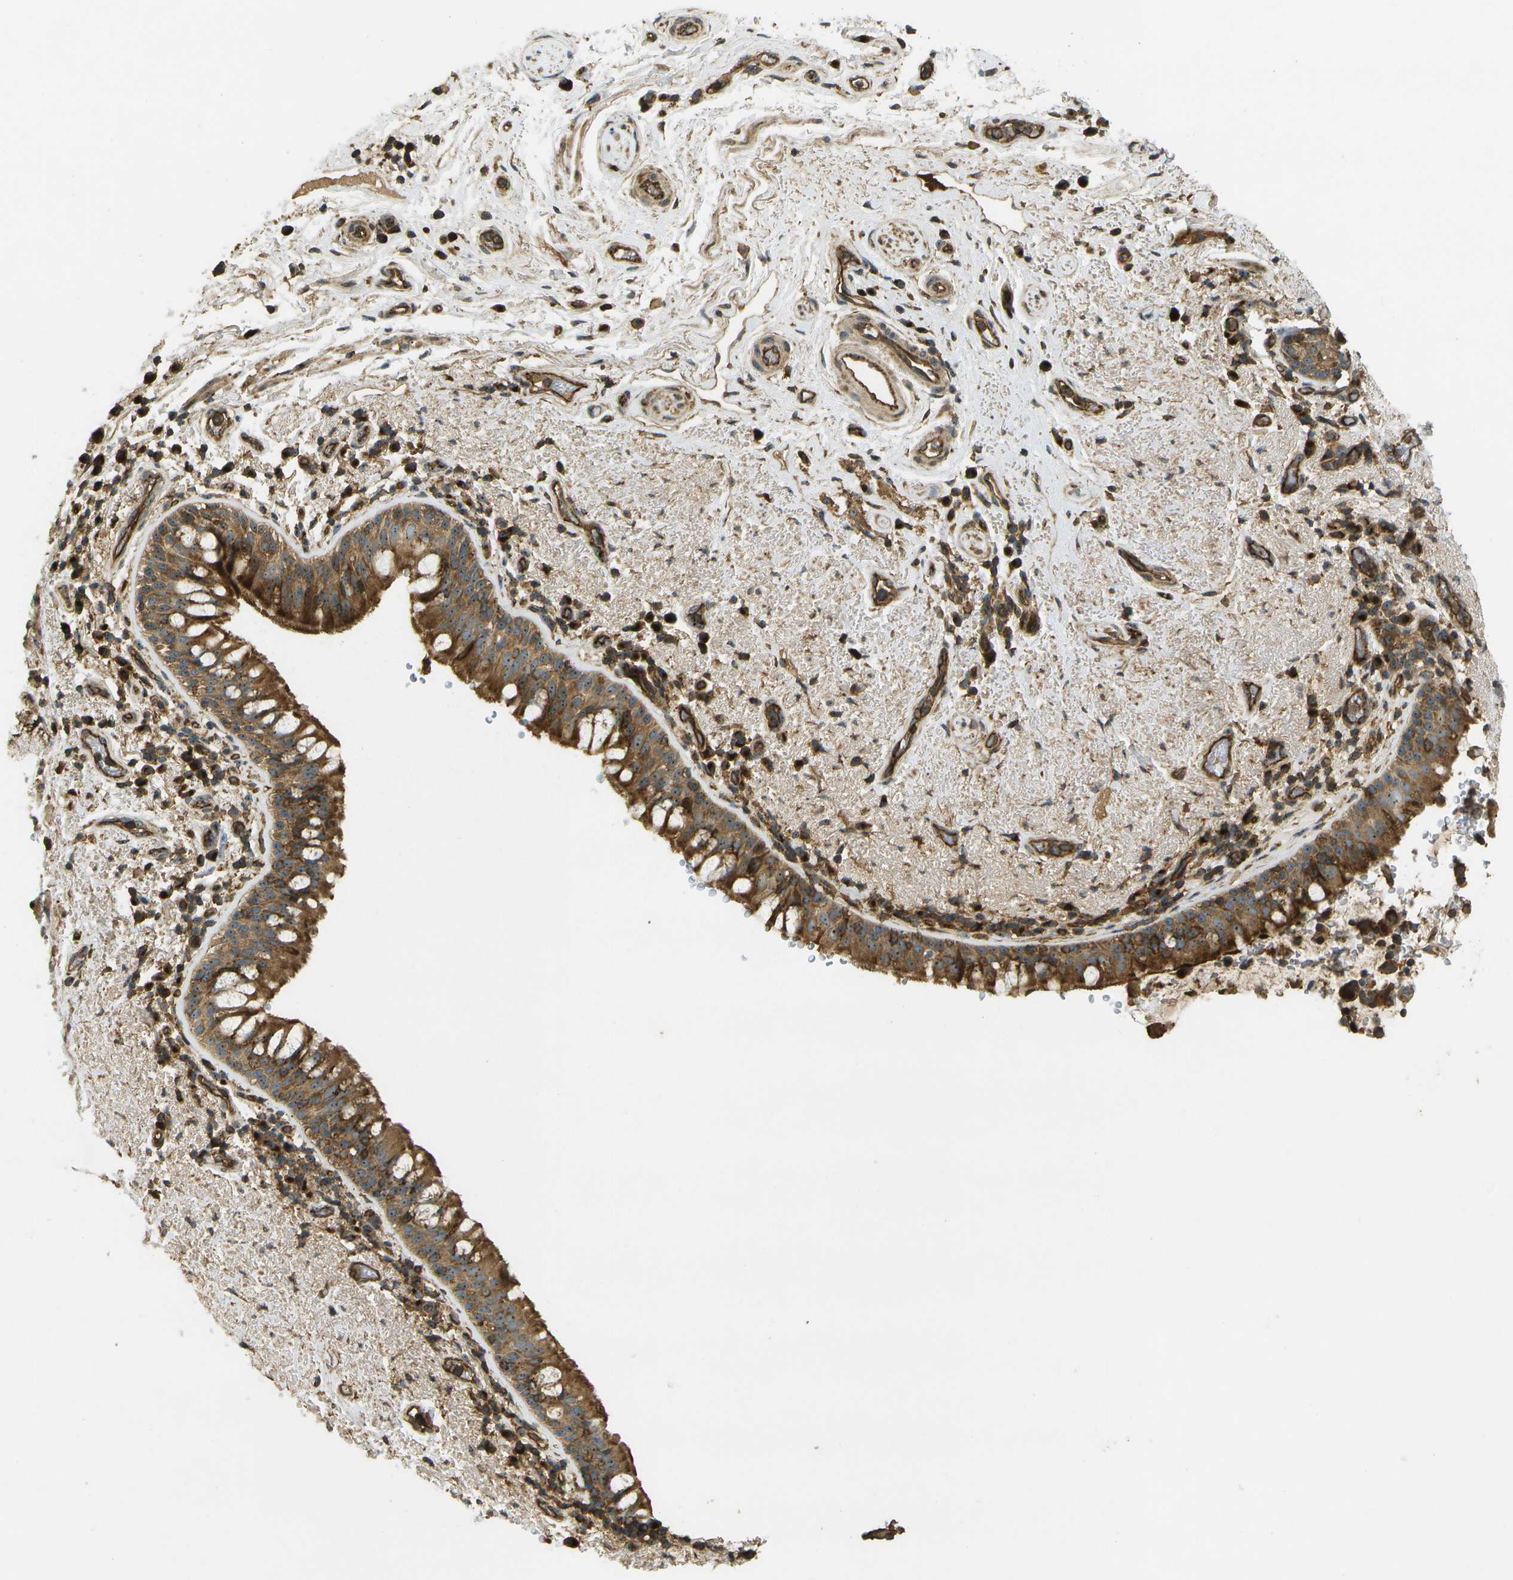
{"staining": {"intensity": "moderate", "quantity": ">75%", "location": "cytoplasmic/membranous,nuclear"}, "tissue": "bronchus", "cell_type": "Respiratory epithelial cells", "image_type": "normal", "snomed": [{"axis": "morphology", "description": "Normal tissue, NOS"}, {"axis": "morphology", "description": "Inflammation, NOS"}, {"axis": "topography", "description": "Cartilage tissue"}, {"axis": "topography", "description": "Bronchus"}], "caption": "The micrograph exhibits immunohistochemical staining of benign bronchus. There is moderate cytoplasmic/membranous,nuclear staining is identified in about >75% of respiratory epithelial cells. The staining was performed using DAB to visualize the protein expression in brown, while the nuclei were stained in blue with hematoxylin (Magnification: 20x).", "gene": "LRP12", "patient": {"sex": "male", "age": 77}}